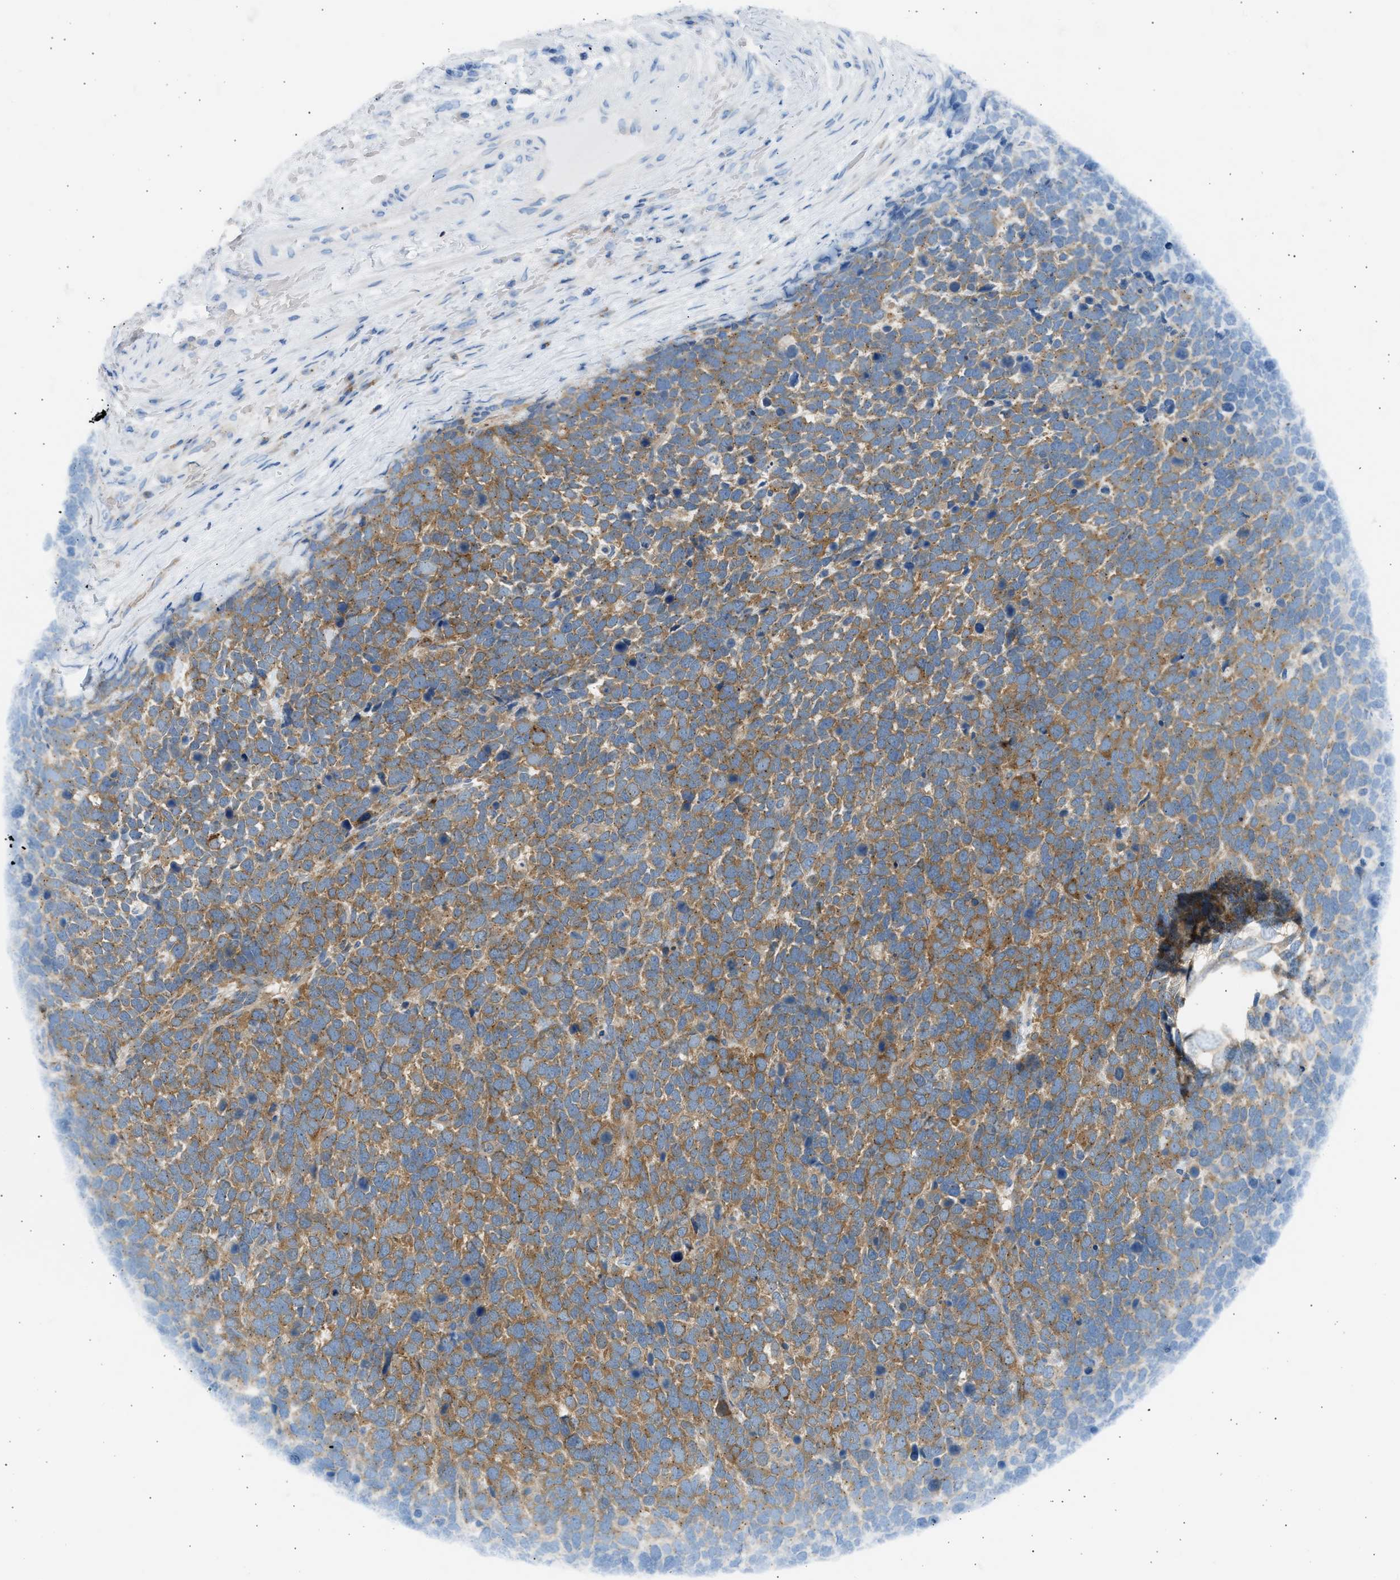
{"staining": {"intensity": "moderate", "quantity": ">75%", "location": "cytoplasmic/membranous"}, "tissue": "urothelial cancer", "cell_type": "Tumor cells", "image_type": "cancer", "snomed": [{"axis": "morphology", "description": "Urothelial carcinoma, High grade"}, {"axis": "topography", "description": "Urinary bladder"}], "caption": "This image shows urothelial cancer stained with IHC to label a protein in brown. The cytoplasmic/membranous of tumor cells show moderate positivity for the protein. Nuclei are counter-stained blue.", "gene": "TRIM50", "patient": {"sex": "female", "age": 82}}